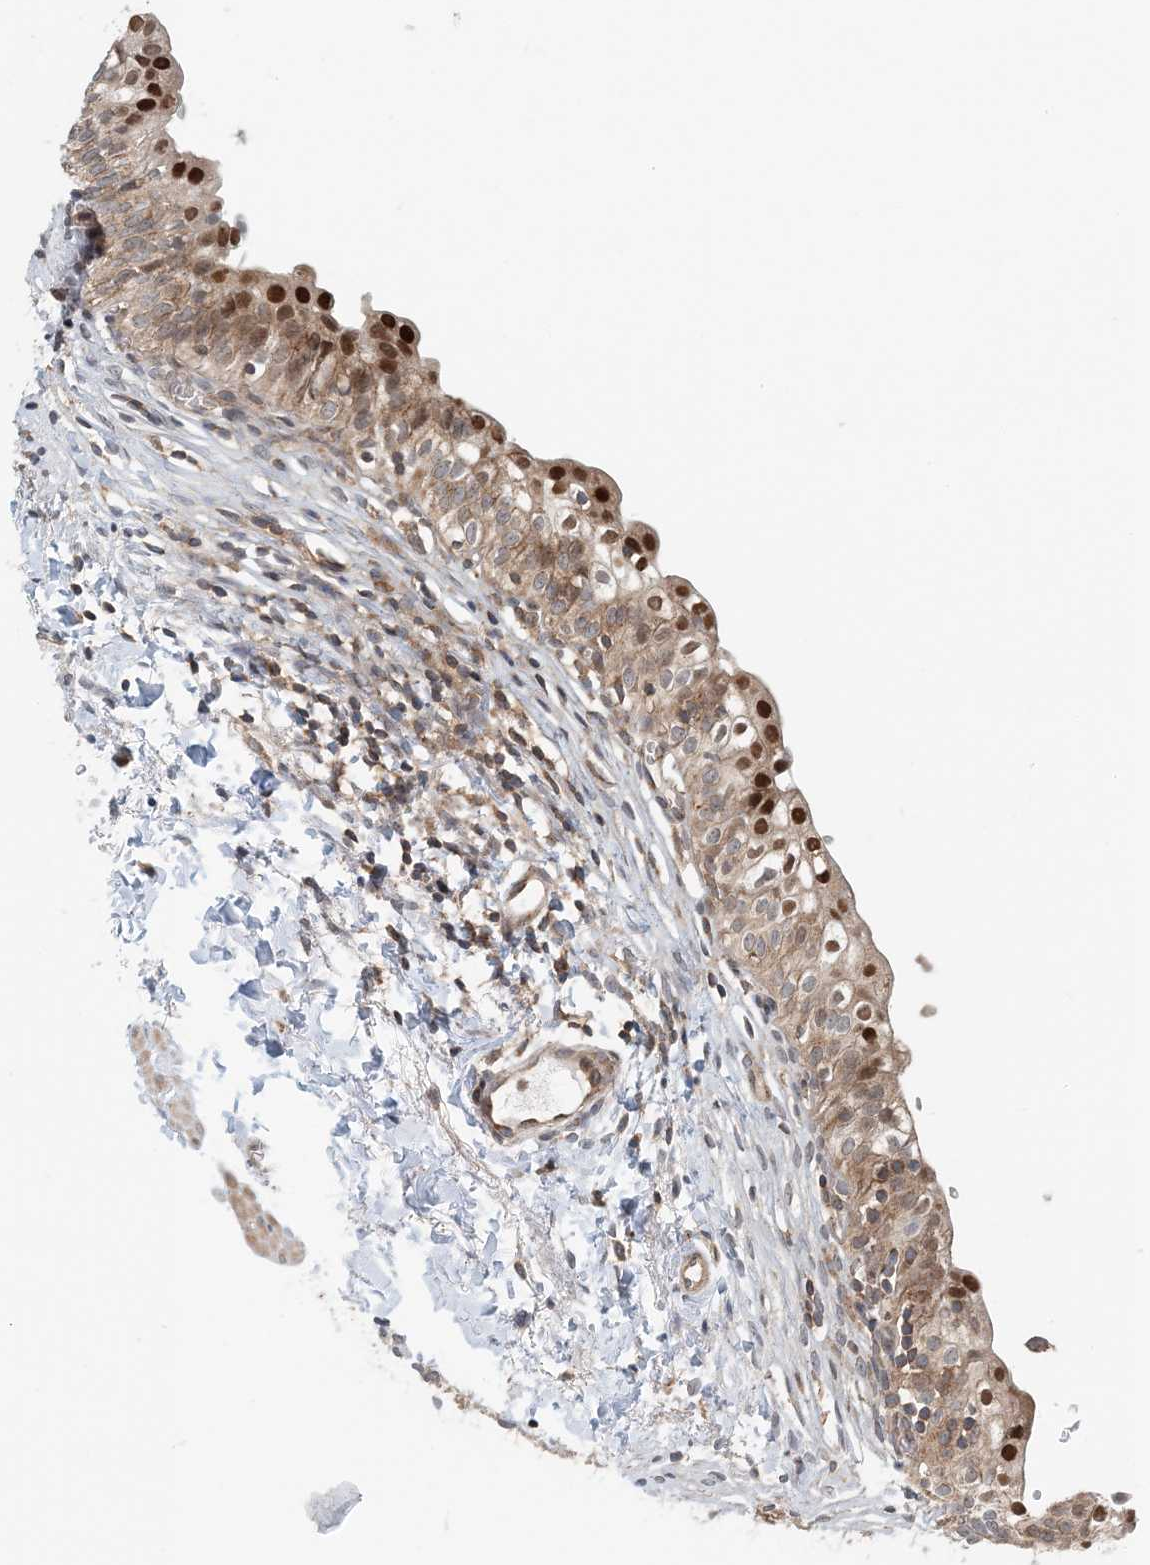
{"staining": {"intensity": "strong", "quantity": ">75%", "location": "cytoplasmic/membranous,nuclear"}, "tissue": "urinary bladder", "cell_type": "Urothelial cells", "image_type": "normal", "snomed": [{"axis": "morphology", "description": "Normal tissue, NOS"}, {"axis": "topography", "description": "Urinary bladder"}], "caption": "Urinary bladder stained with immunohistochemistry demonstrates strong cytoplasmic/membranous,nuclear positivity in approximately >75% of urothelial cells.", "gene": "ATP13A2", "patient": {"sex": "male", "age": 55}}